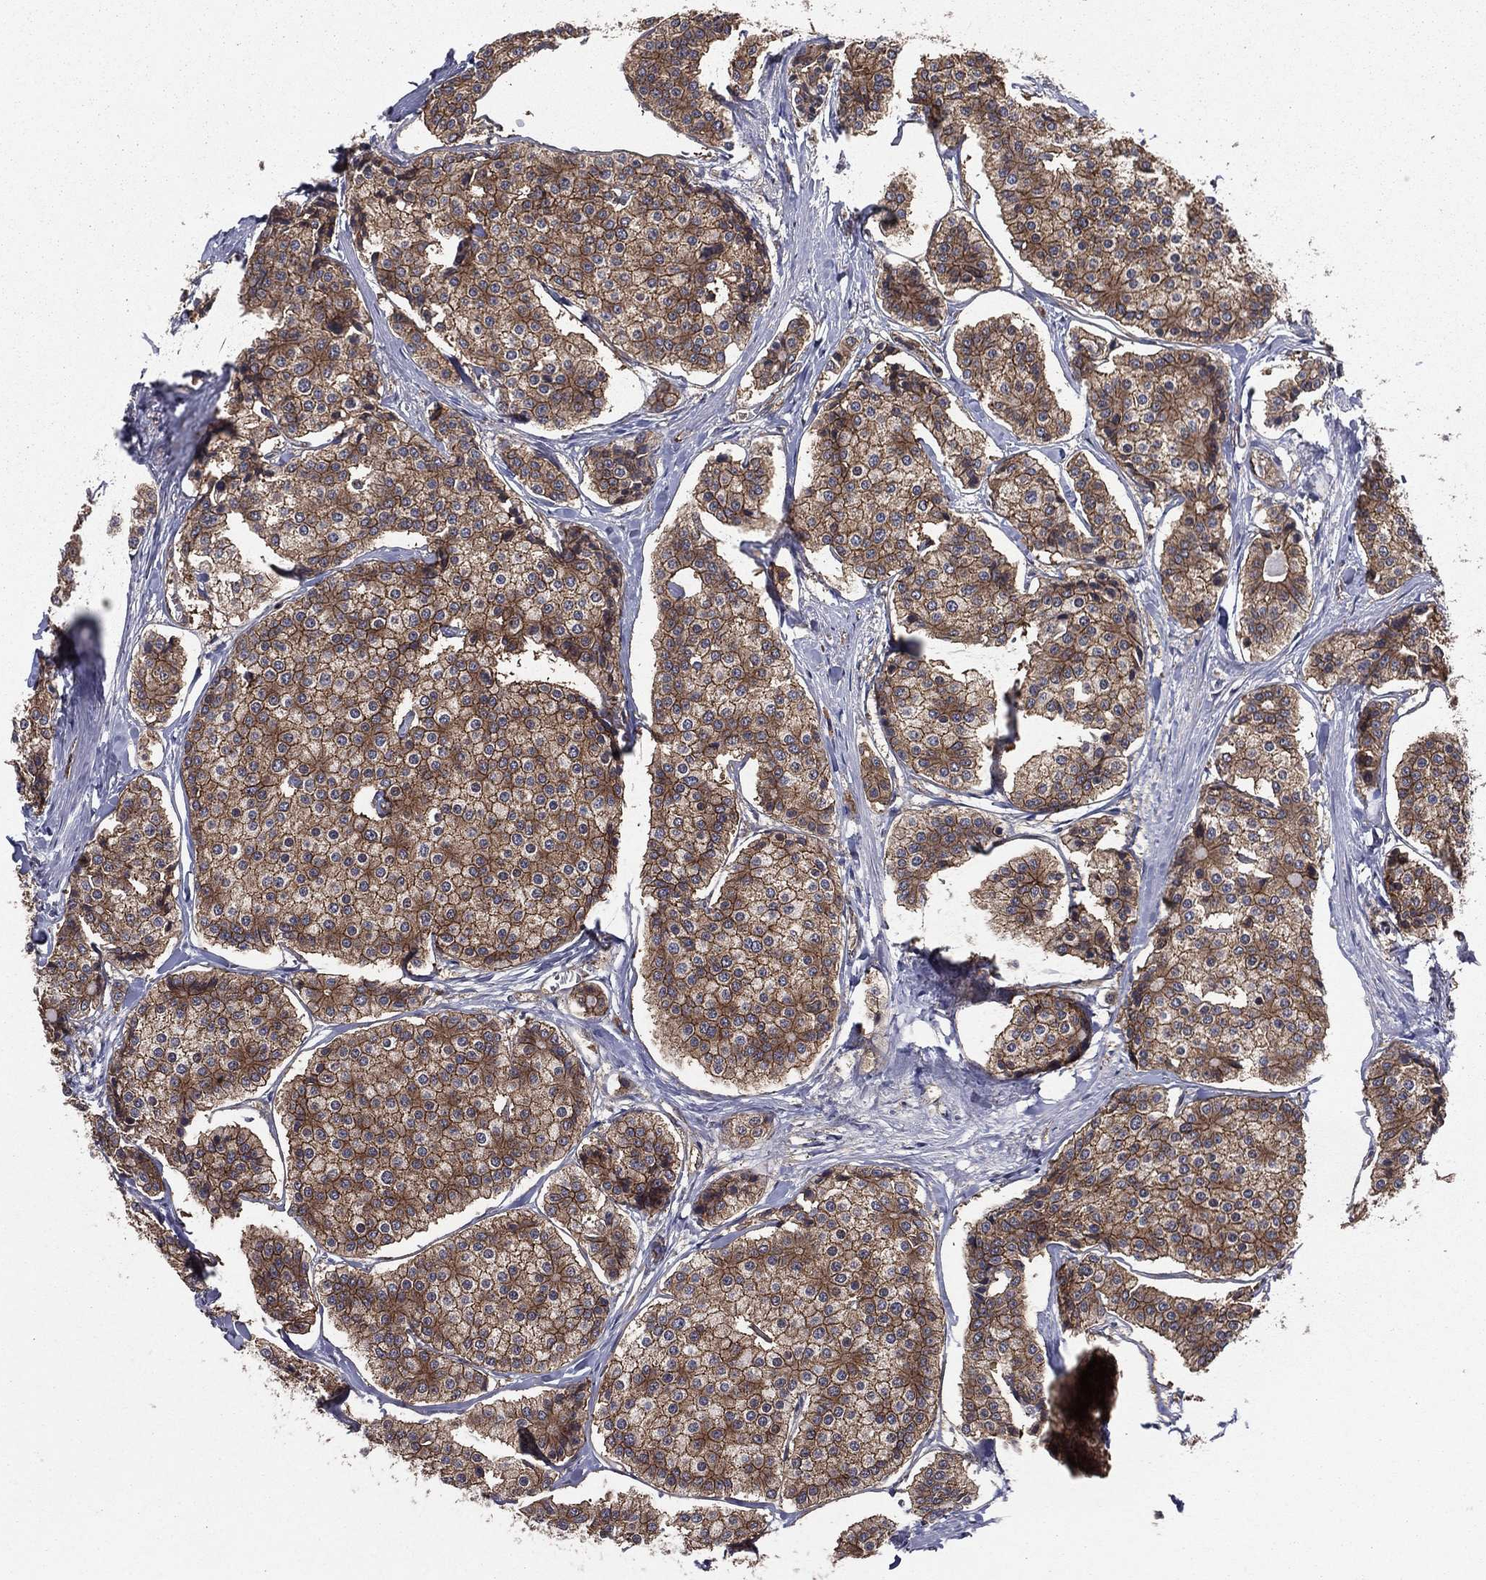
{"staining": {"intensity": "moderate", "quantity": ">75%", "location": "cytoplasmic/membranous"}, "tissue": "carcinoid", "cell_type": "Tumor cells", "image_type": "cancer", "snomed": [{"axis": "morphology", "description": "Carcinoid, malignant, NOS"}, {"axis": "topography", "description": "Small intestine"}], "caption": "Immunohistochemical staining of carcinoid demonstrates moderate cytoplasmic/membranous protein positivity in about >75% of tumor cells.", "gene": "CERT1", "patient": {"sex": "female", "age": 65}}